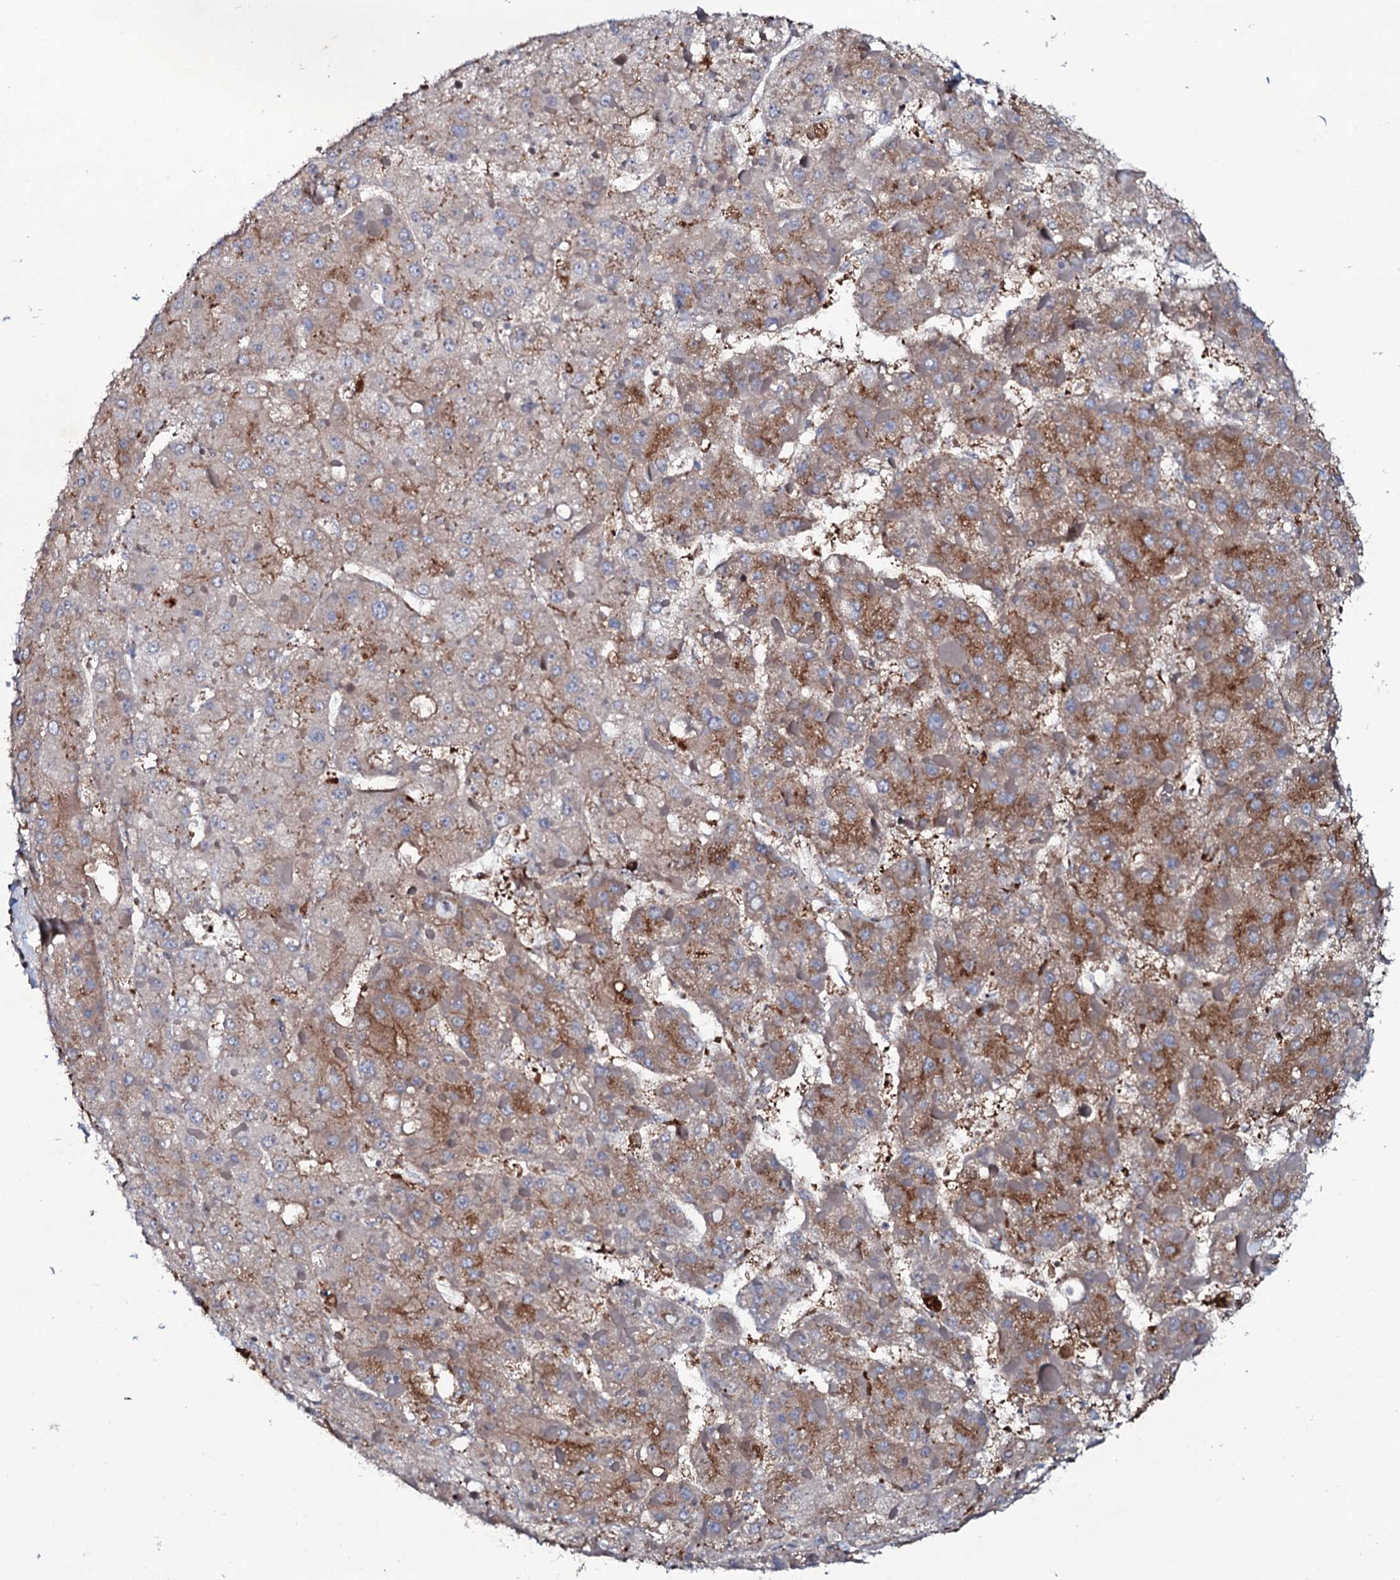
{"staining": {"intensity": "moderate", "quantity": "25%-75%", "location": "cytoplasmic/membranous"}, "tissue": "liver cancer", "cell_type": "Tumor cells", "image_type": "cancer", "snomed": [{"axis": "morphology", "description": "Carcinoma, Hepatocellular, NOS"}, {"axis": "topography", "description": "Liver"}], "caption": "Immunohistochemical staining of liver hepatocellular carcinoma reveals moderate cytoplasmic/membranous protein positivity in about 25%-75% of tumor cells.", "gene": "P2RX4", "patient": {"sex": "female", "age": 73}}